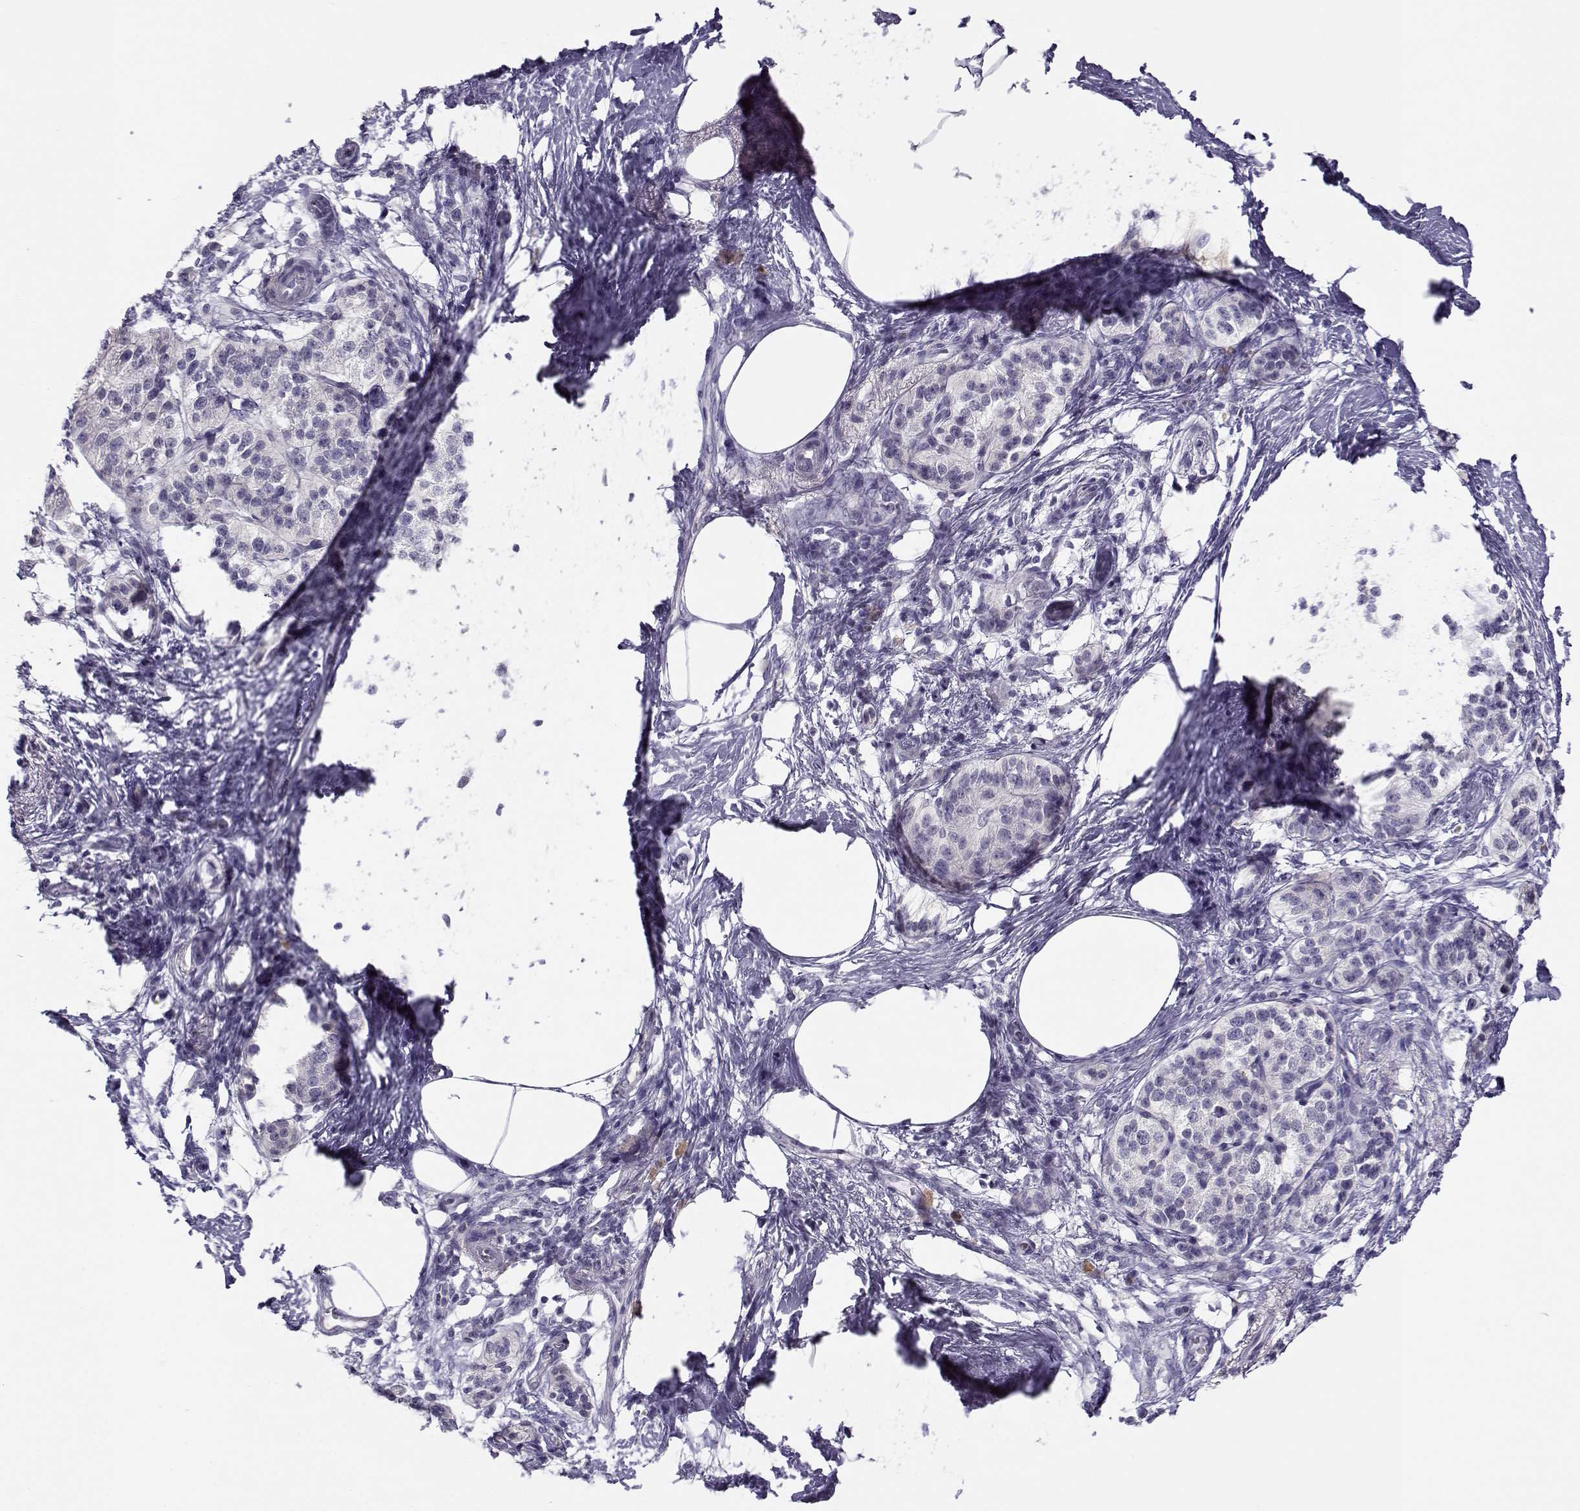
{"staining": {"intensity": "negative", "quantity": "none", "location": "none"}, "tissue": "pancreatic cancer", "cell_type": "Tumor cells", "image_type": "cancer", "snomed": [{"axis": "morphology", "description": "Adenocarcinoma, NOS"}, {"axis": "topography", "description": "Pancreas"}], "caption": "Immunohistochemistry of pancreatic adenocarcinoma demonstrates no positivity in tumor cells.", "gene": "CFAP77", "patient": {"sex": "female", "age": 72}}